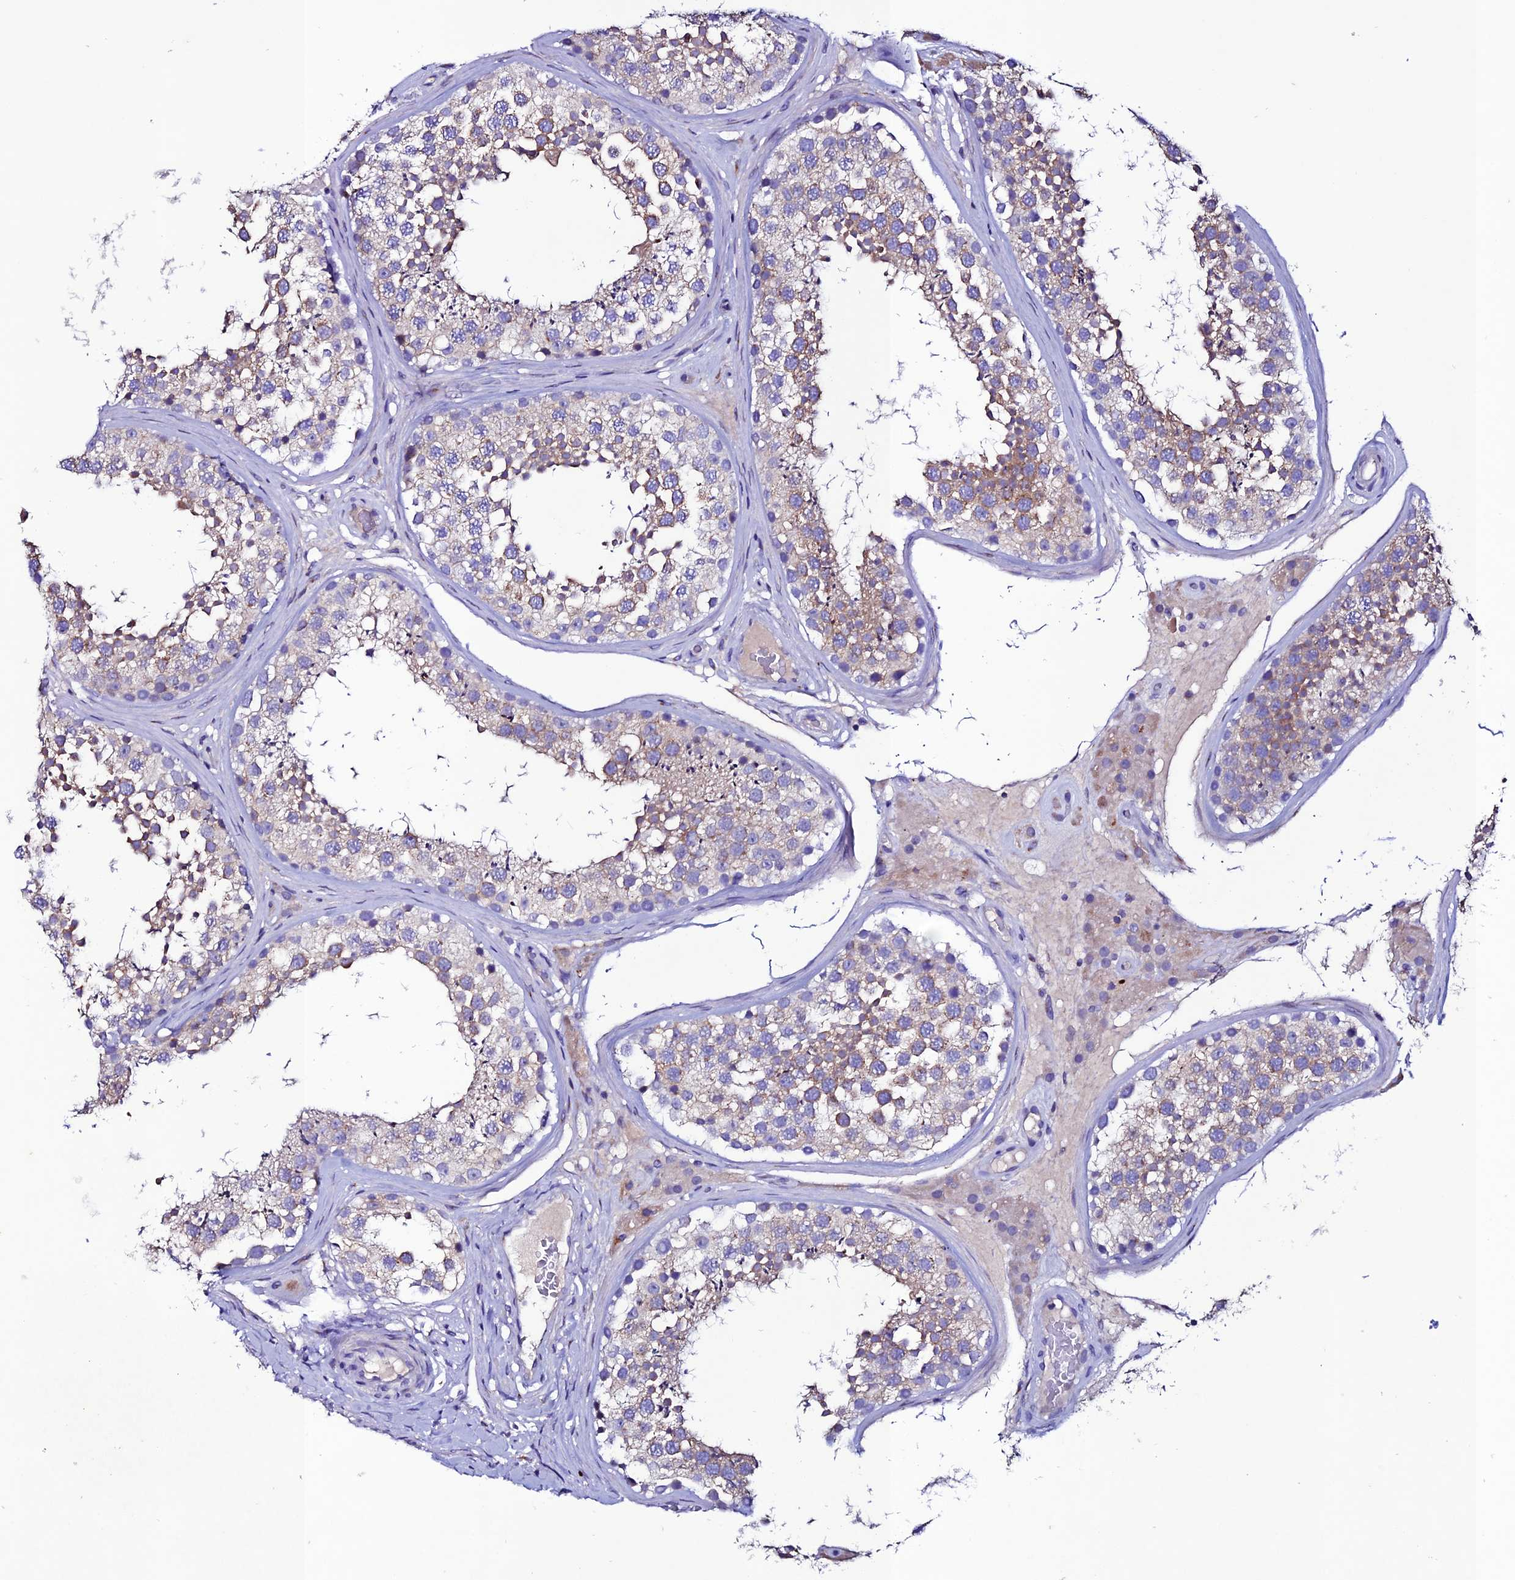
{"staining": {"intensity": "moderate", "quantity": "25%-75%", "location": "cytoplasmic/membranous"}, "tissue": "testis", "cell_type": "Cells in seminiferous ducts", "image_type": "normal", "snomed": [{"axis": "morphology", "description": "Normal tissue, NOS"}, {"axis": "topography", "description": "Testis"}], "caption": "DAB (3,3'-diaminobenzidine) immunohistochemical staining of benign human testis exhibits moderate cytoplasmic/membranous protein positivity in about 25%-75% of cells in seminiferous ducts.", "gene": "OR51Q1", "patient": {"sex": "male", "age": 46}}